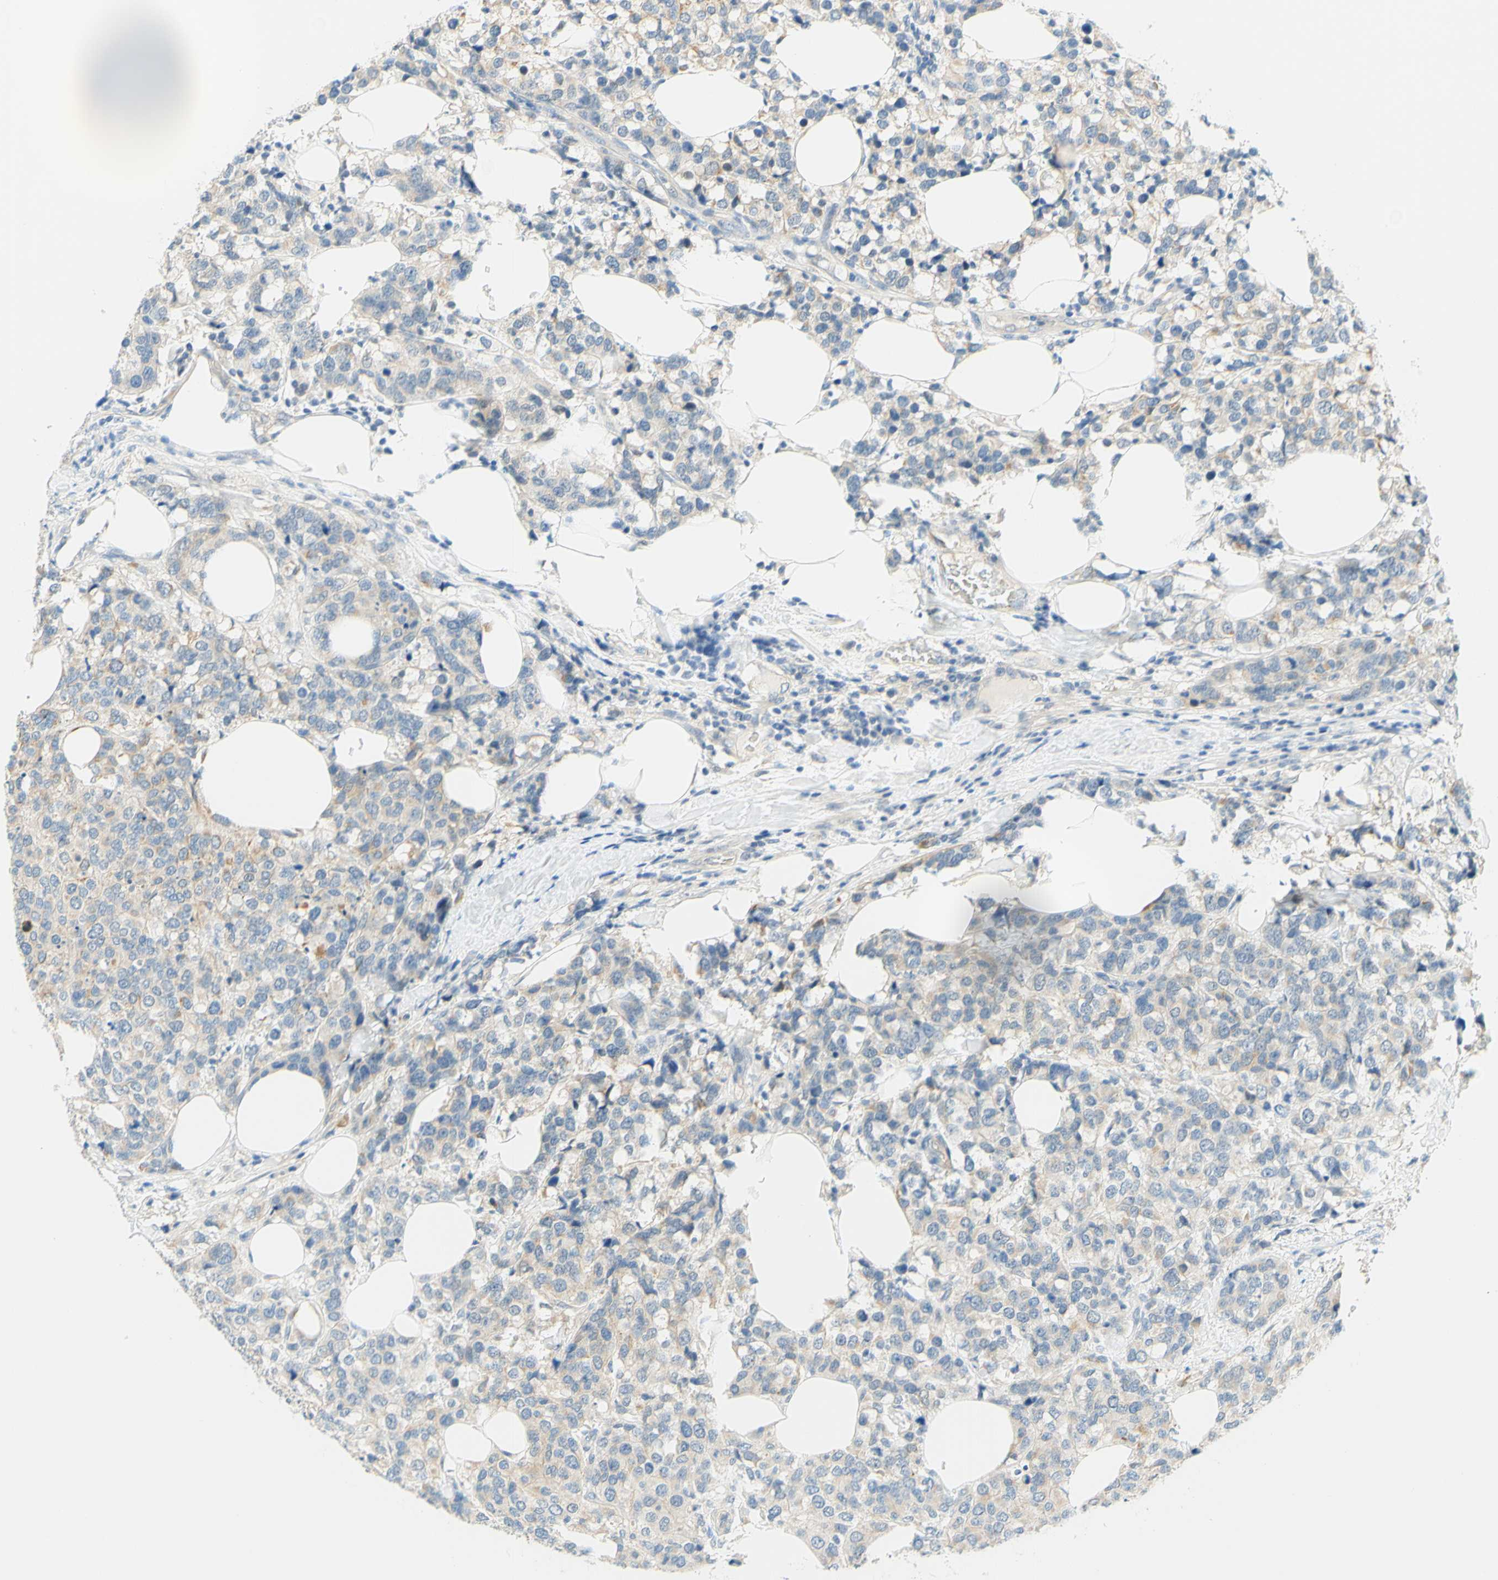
{"staining": {"intensity": "weak", "quantity": "25%-75%", "location": "cytoplasmic/membranous"}, "tissue": "breast cancer", "cell_type": "Tumor cells", "image_type": "cancer", "snomed": [{"axis": "morphology", "description": "Lobular carcinoma"}, {"axis": "topography", "description": "Breast"}], "caption": "Immunohistochemistry micrograph of neoplastic tissue: human breast cancer (lobular carcinoma) stained using IHC demonstrates low levels of weak protein expression localized specifically in the cytoplasmic/membranous of tumor cells, appearing as a cytoplasmic/membranous brown color.", "gene": "ENTREP2", "patient": {"sex": "female", "age": 59}}